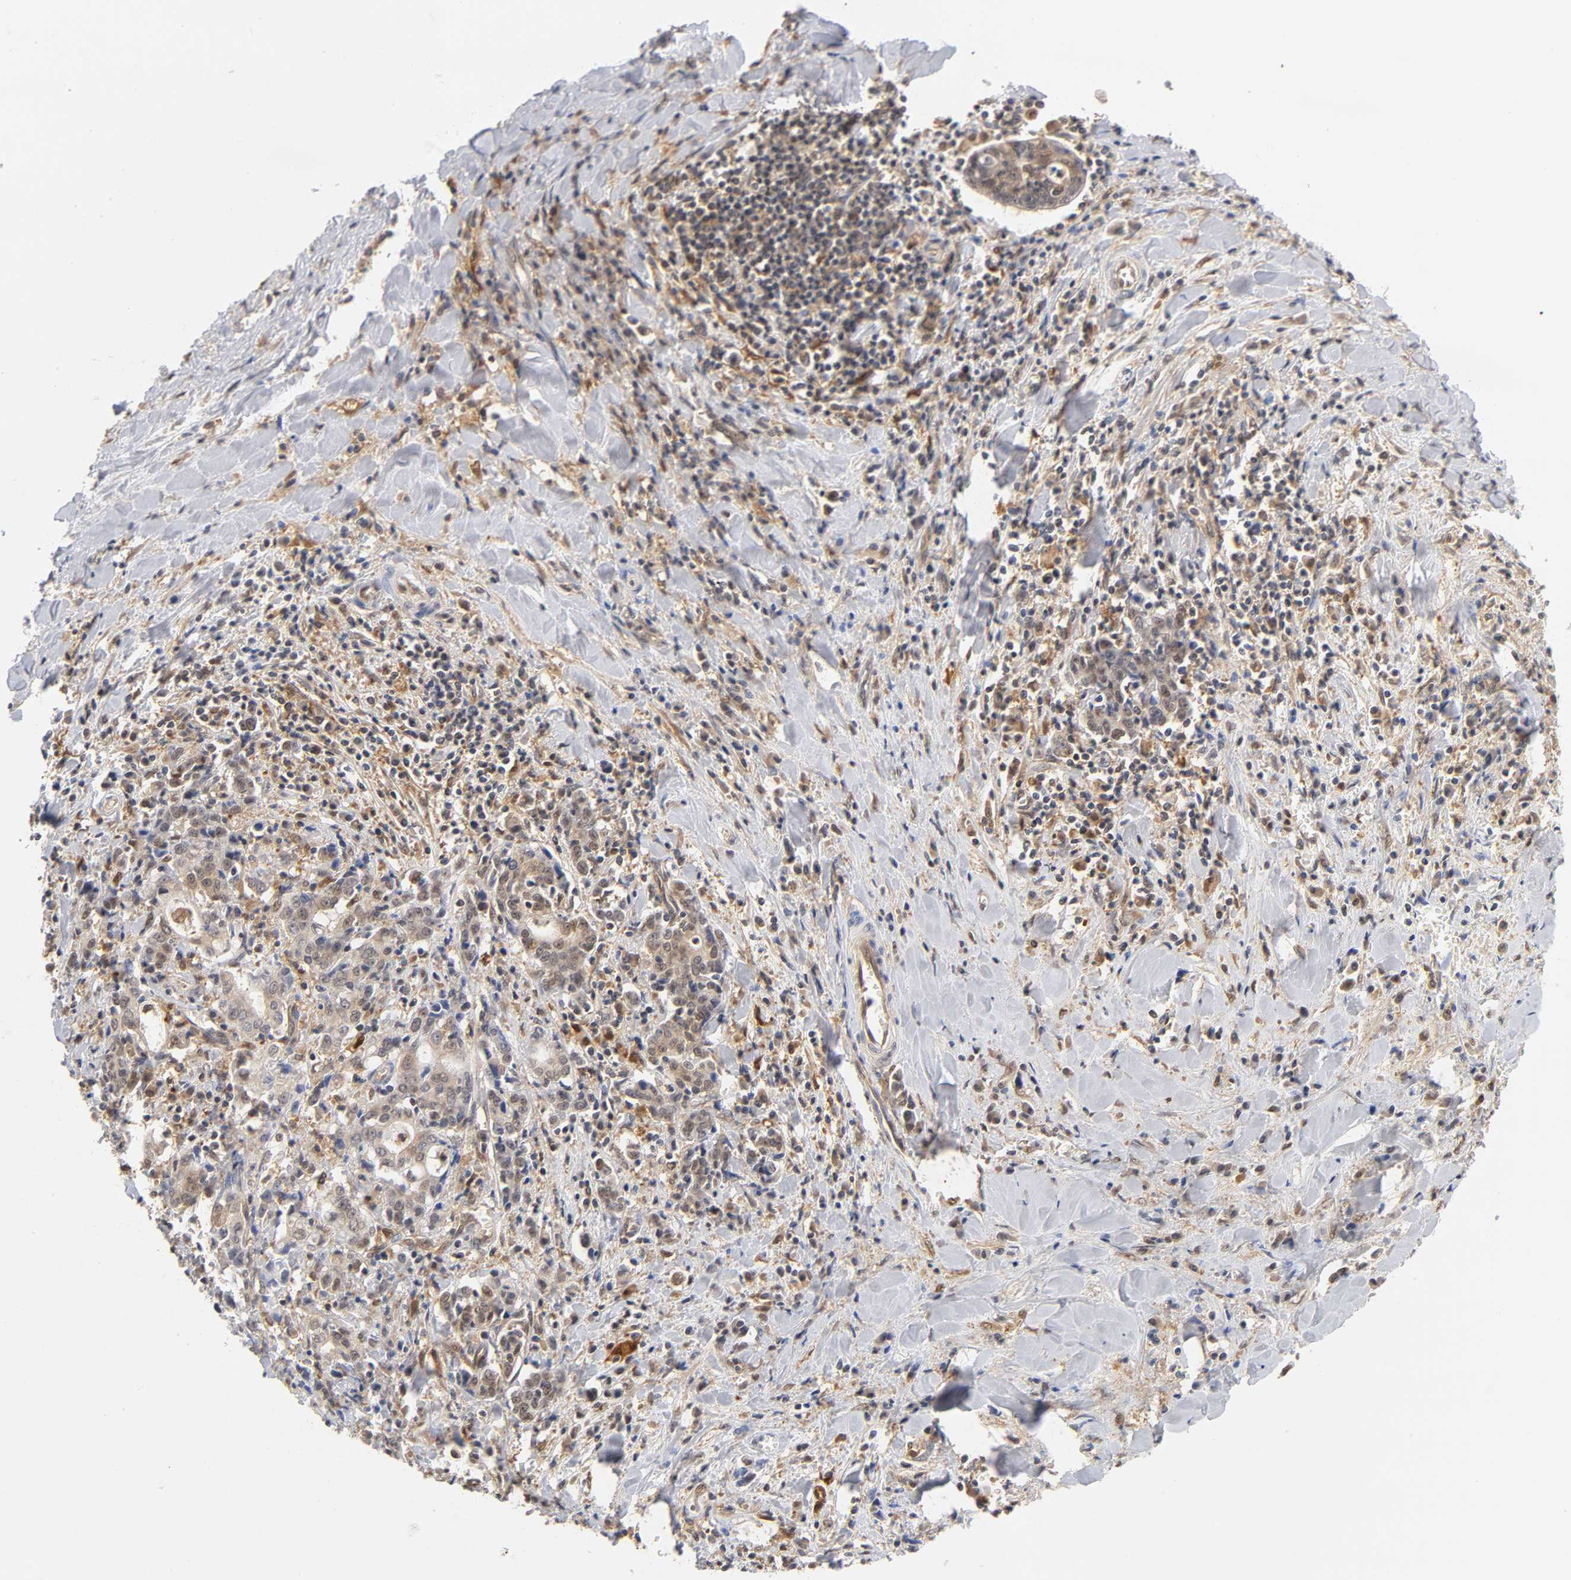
{"staining": {"intensity": "moderate", "quantity": ">75%", "location": "cytoplasmic/membranous"}, "tissue": "liver cancer", "cell_type": "Tumor cells", "image_type": "cancer", "snomed": [{"axis": "morphology", "description": "Cholangiocarcinoma"}, {"axis": "topography", "description": "Liver"}], "caption": "Moderate cytoplasmic/membranous protein staining is identified in approximately >75% of tumor cells in liver cholangiocarcinoma. (DAB = brown stain, brightfield microscopy at high magnification).", "gene": "DFFB", "patient": {"sex": "male", "age": 57}}